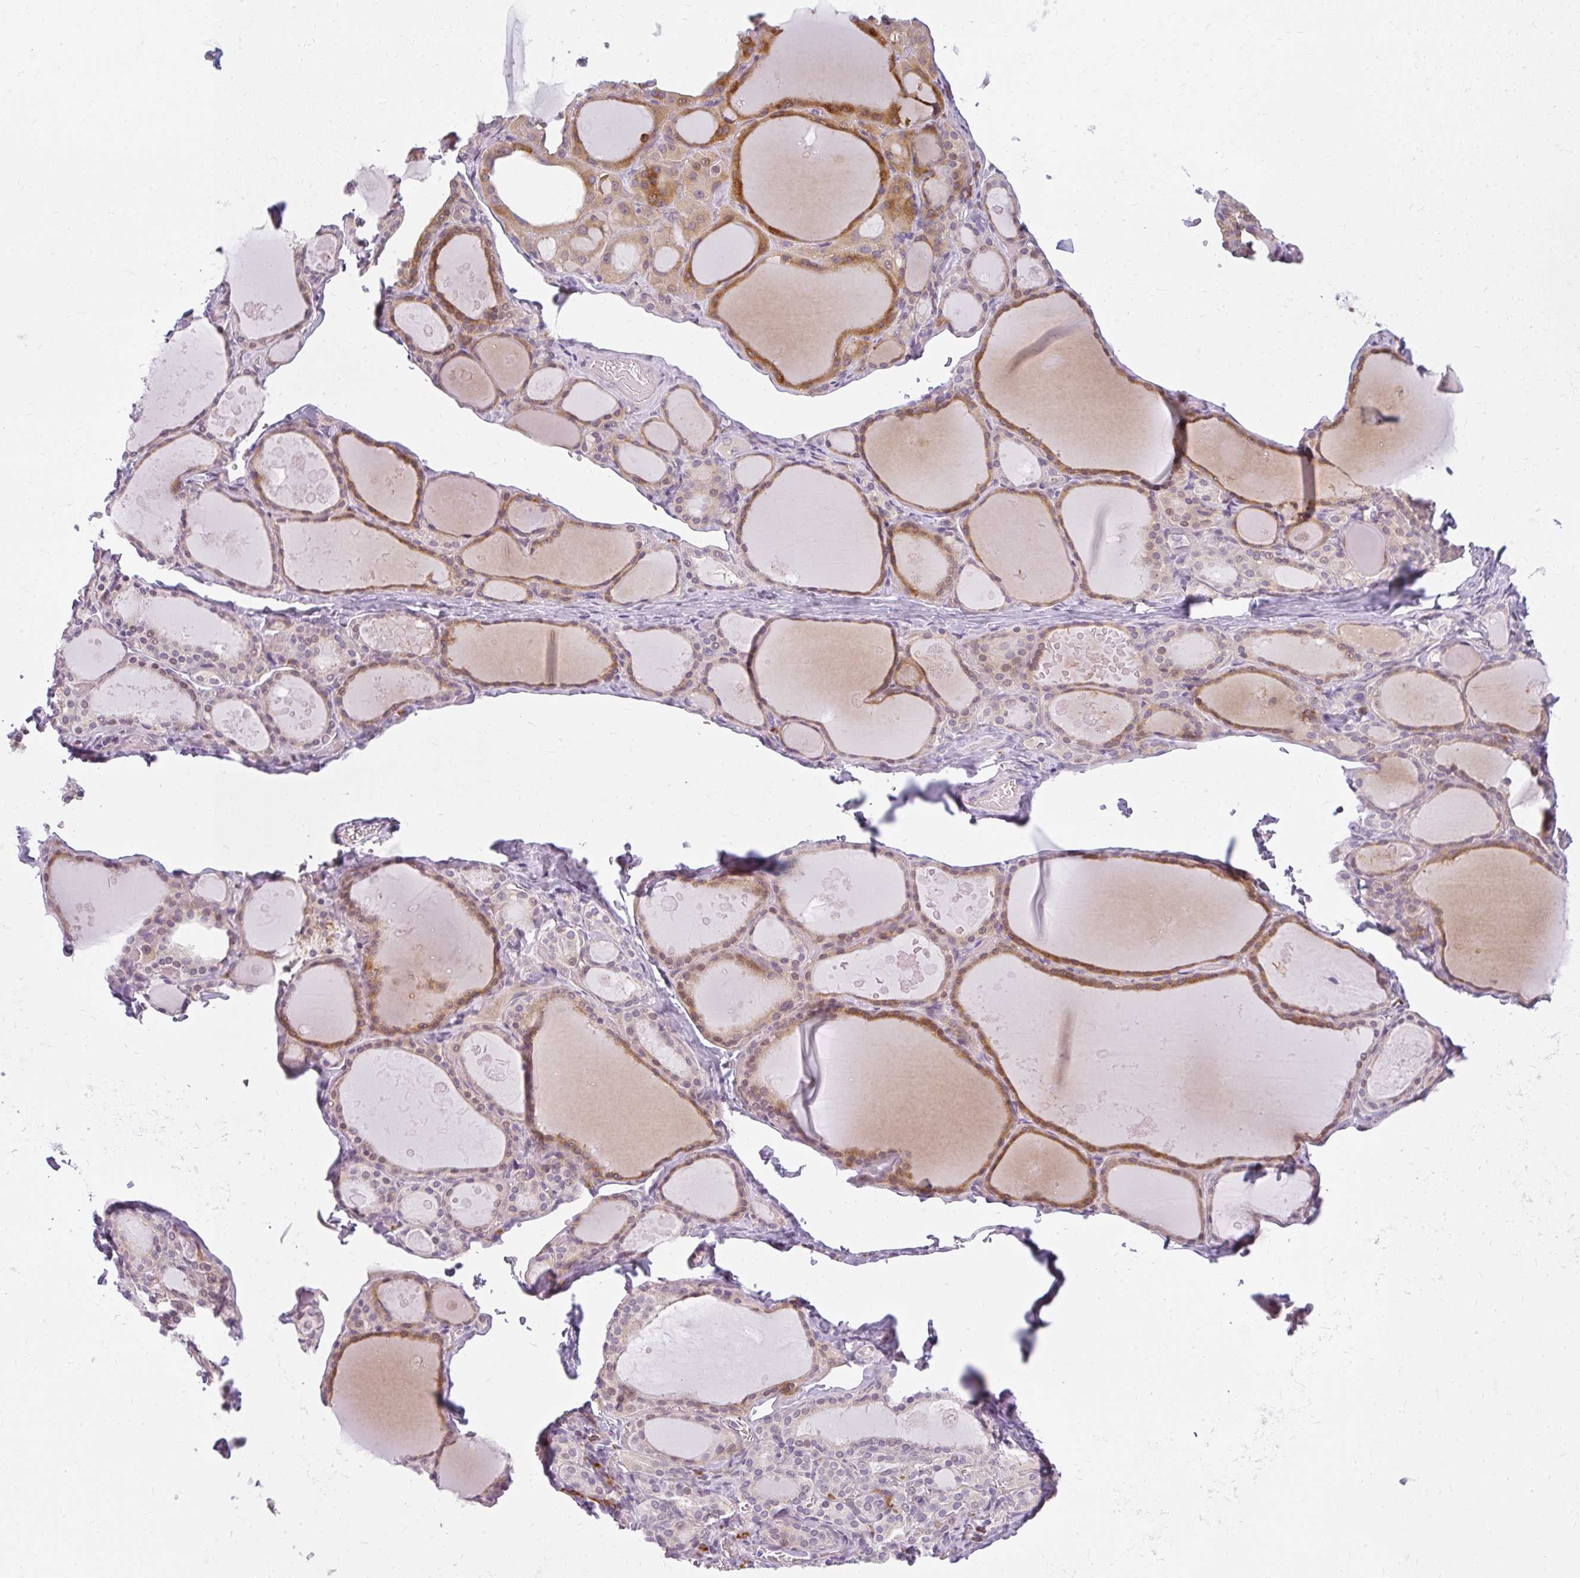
{"staining": {"intensity": "moderate", "quantity": ">75%", "location": "cytoplasmic/membranous,nuclear"}, "tissue": "thyroid gland", "cell_type": "Glandular cells", "image_type": "normal", "snomed": [{"axis": "morphology", "description": "Normal tissue, NOS"}, {"axis": "topography", "description": "Thyroid gland"}], "caption": "Immunohistochemistry (IHC) micrograph of normal thyroid gland: thyroid gland stained using immunohistochemistry displays medium levels of moderate protein expression localized specifically in the cytoplasmic/membranous,nuclear of glandular cells, appearing as a cytoplasmic/membranous,nuclear brown color.", "gene": "ZFYVE26", "patient": {"sex": "male", "age": 56}}